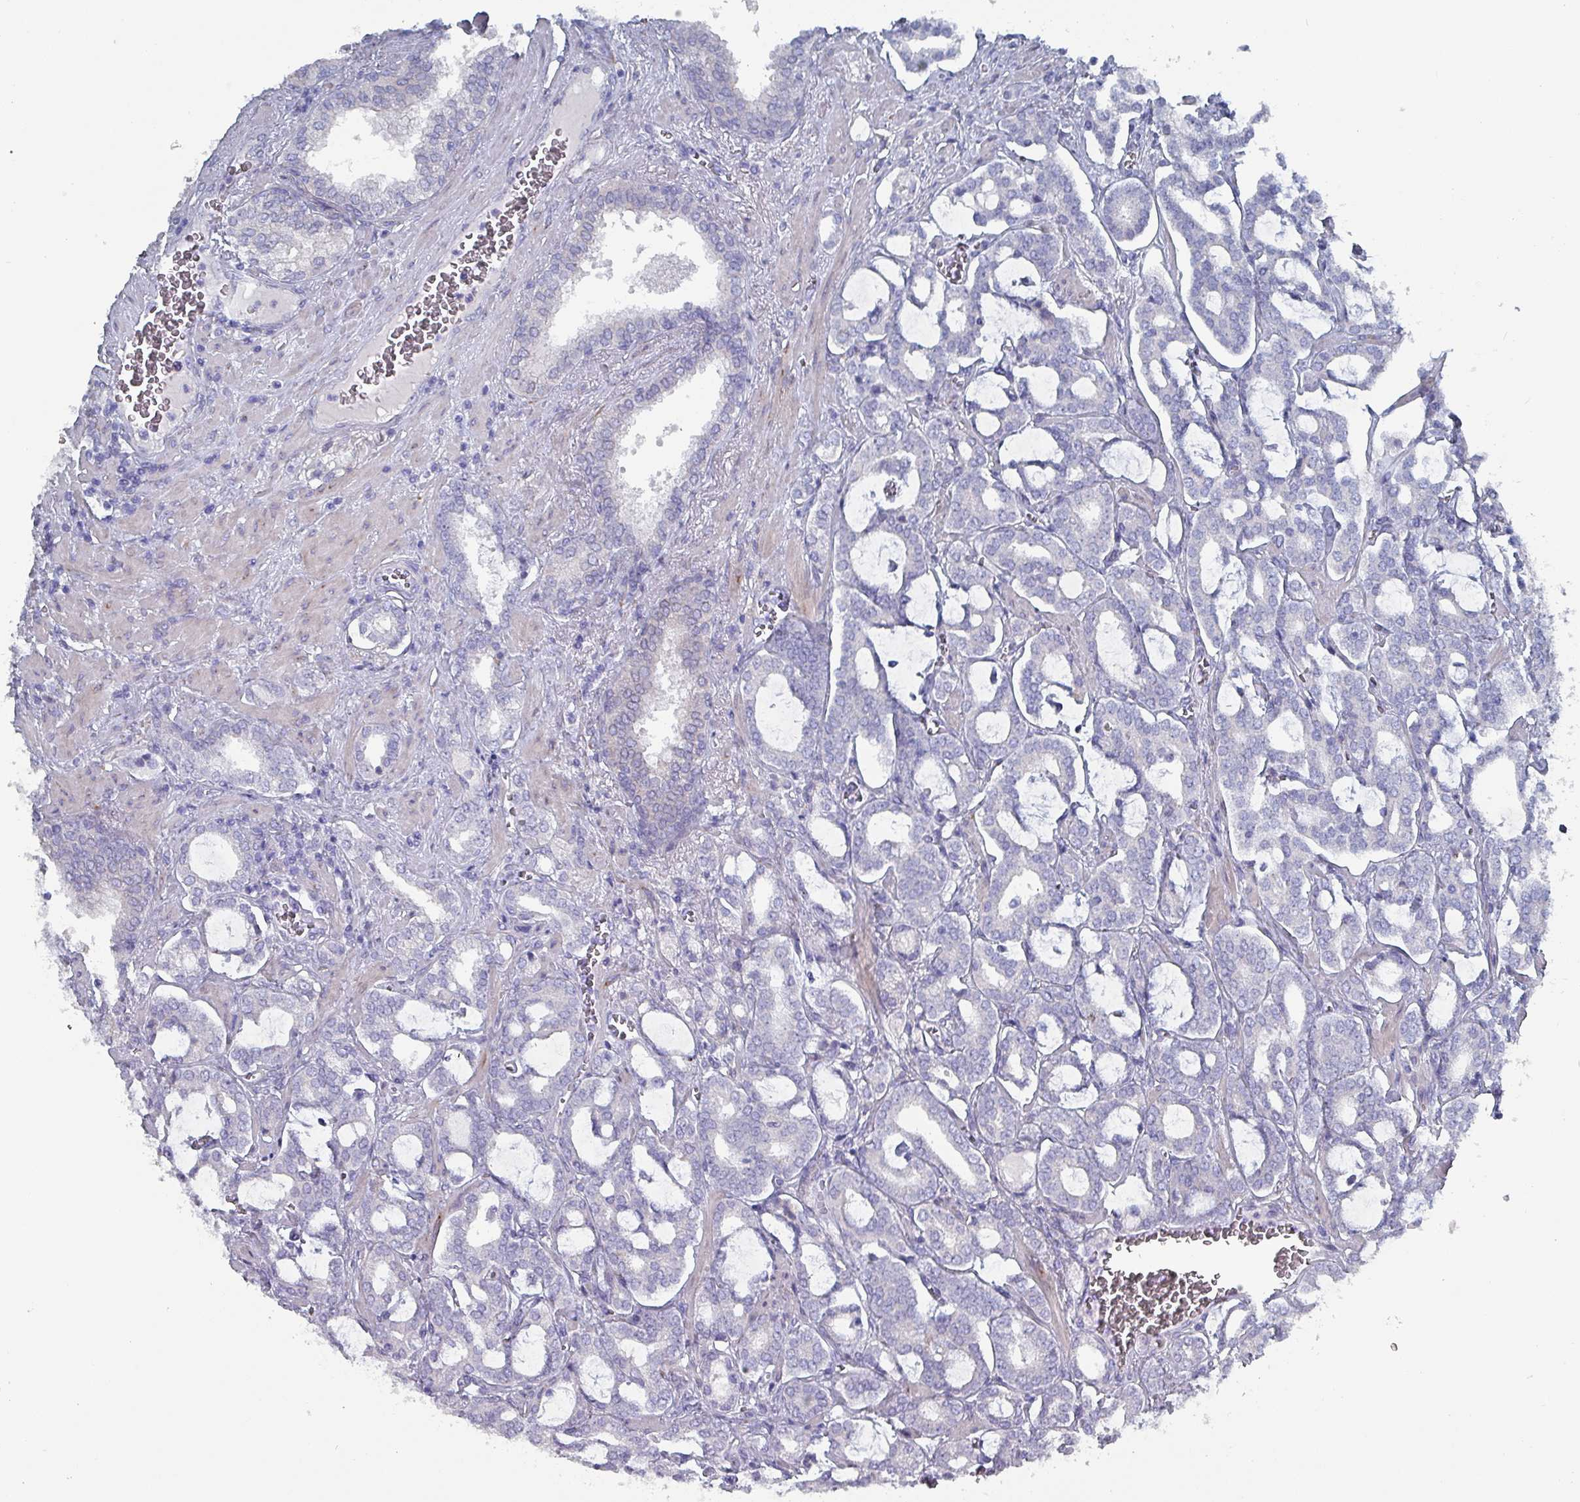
{"staining": {"intensity": "negative", "quantity": "none", "location": "none"}, "tissue": "prostate cancer", "cell_type": "Tumor cells", "image_type": "cancer", "snomed": [{"axis": "morphology", "description": "Adenocarcinoma, High grade"}, {"axis": "topography", "description": "Prostate and seminal vesicle, NOS"}], "caption": "Immunohistochemistry of prostate cancer (high-grade adenocarcinoma) demonstrates no staining in tumor cells.", "gene": "DRD5", "patient": {"sex": "male", "age": 67}}